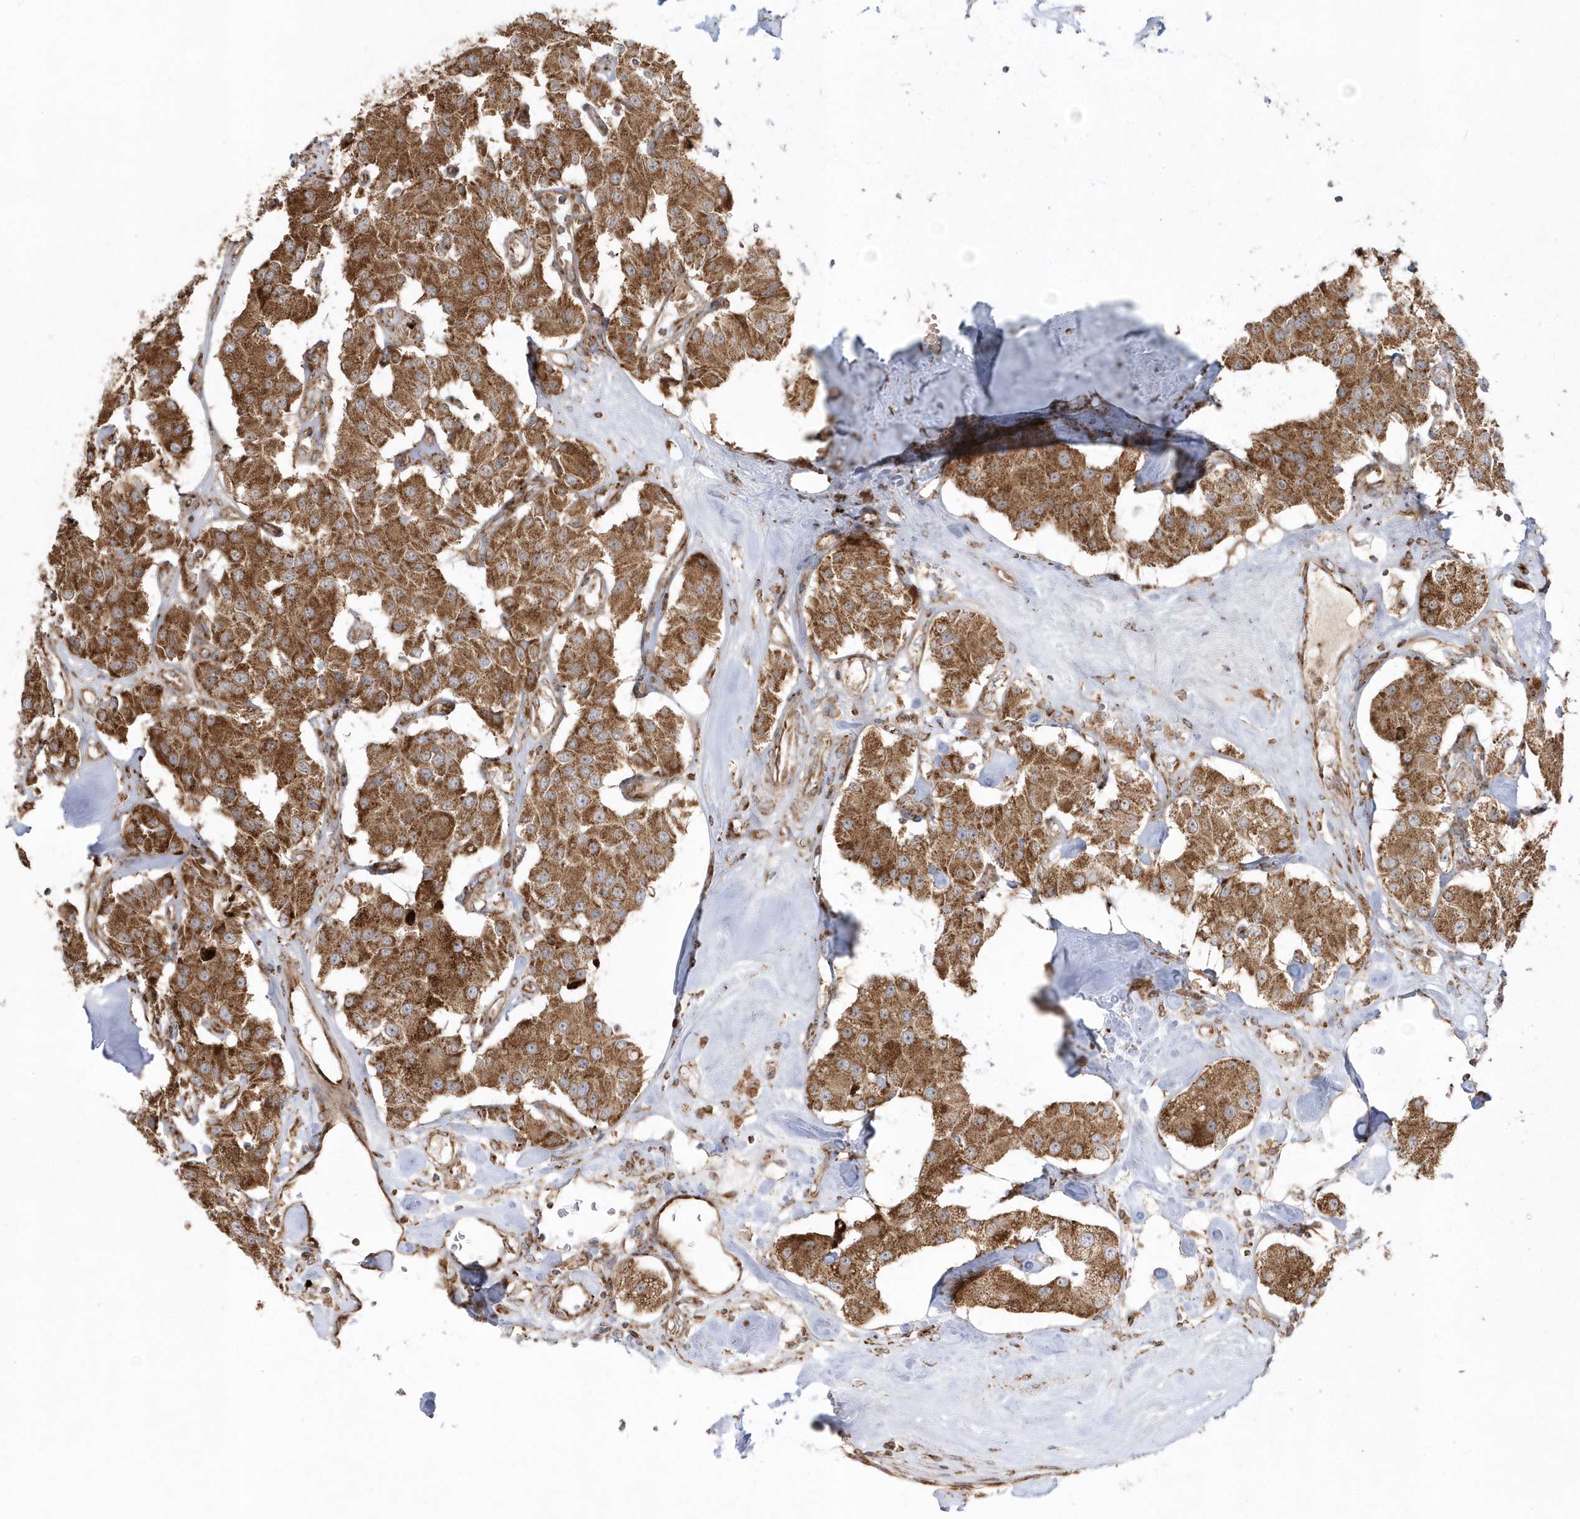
{"staining": {"intensity": "moderate", "quantity": ">75%", "location": "cytoplasmic/membranous"}, "tissue": "carcinoid", "cell_type": "Tumor cells", "image_type": "cancer", "snomed": [{"axis": "morphology", "description": "Carcinoid, malignant, NOS"}, {"axis": "topography", "description": "Pancreas"}], "caption": "A brown stain highlights moderate cytoplasmic/membranous expression of a protein in human carcinoid tumor cells.", "gene": "SH3BP2", "patient": {"sex": "male", "age": 41}}